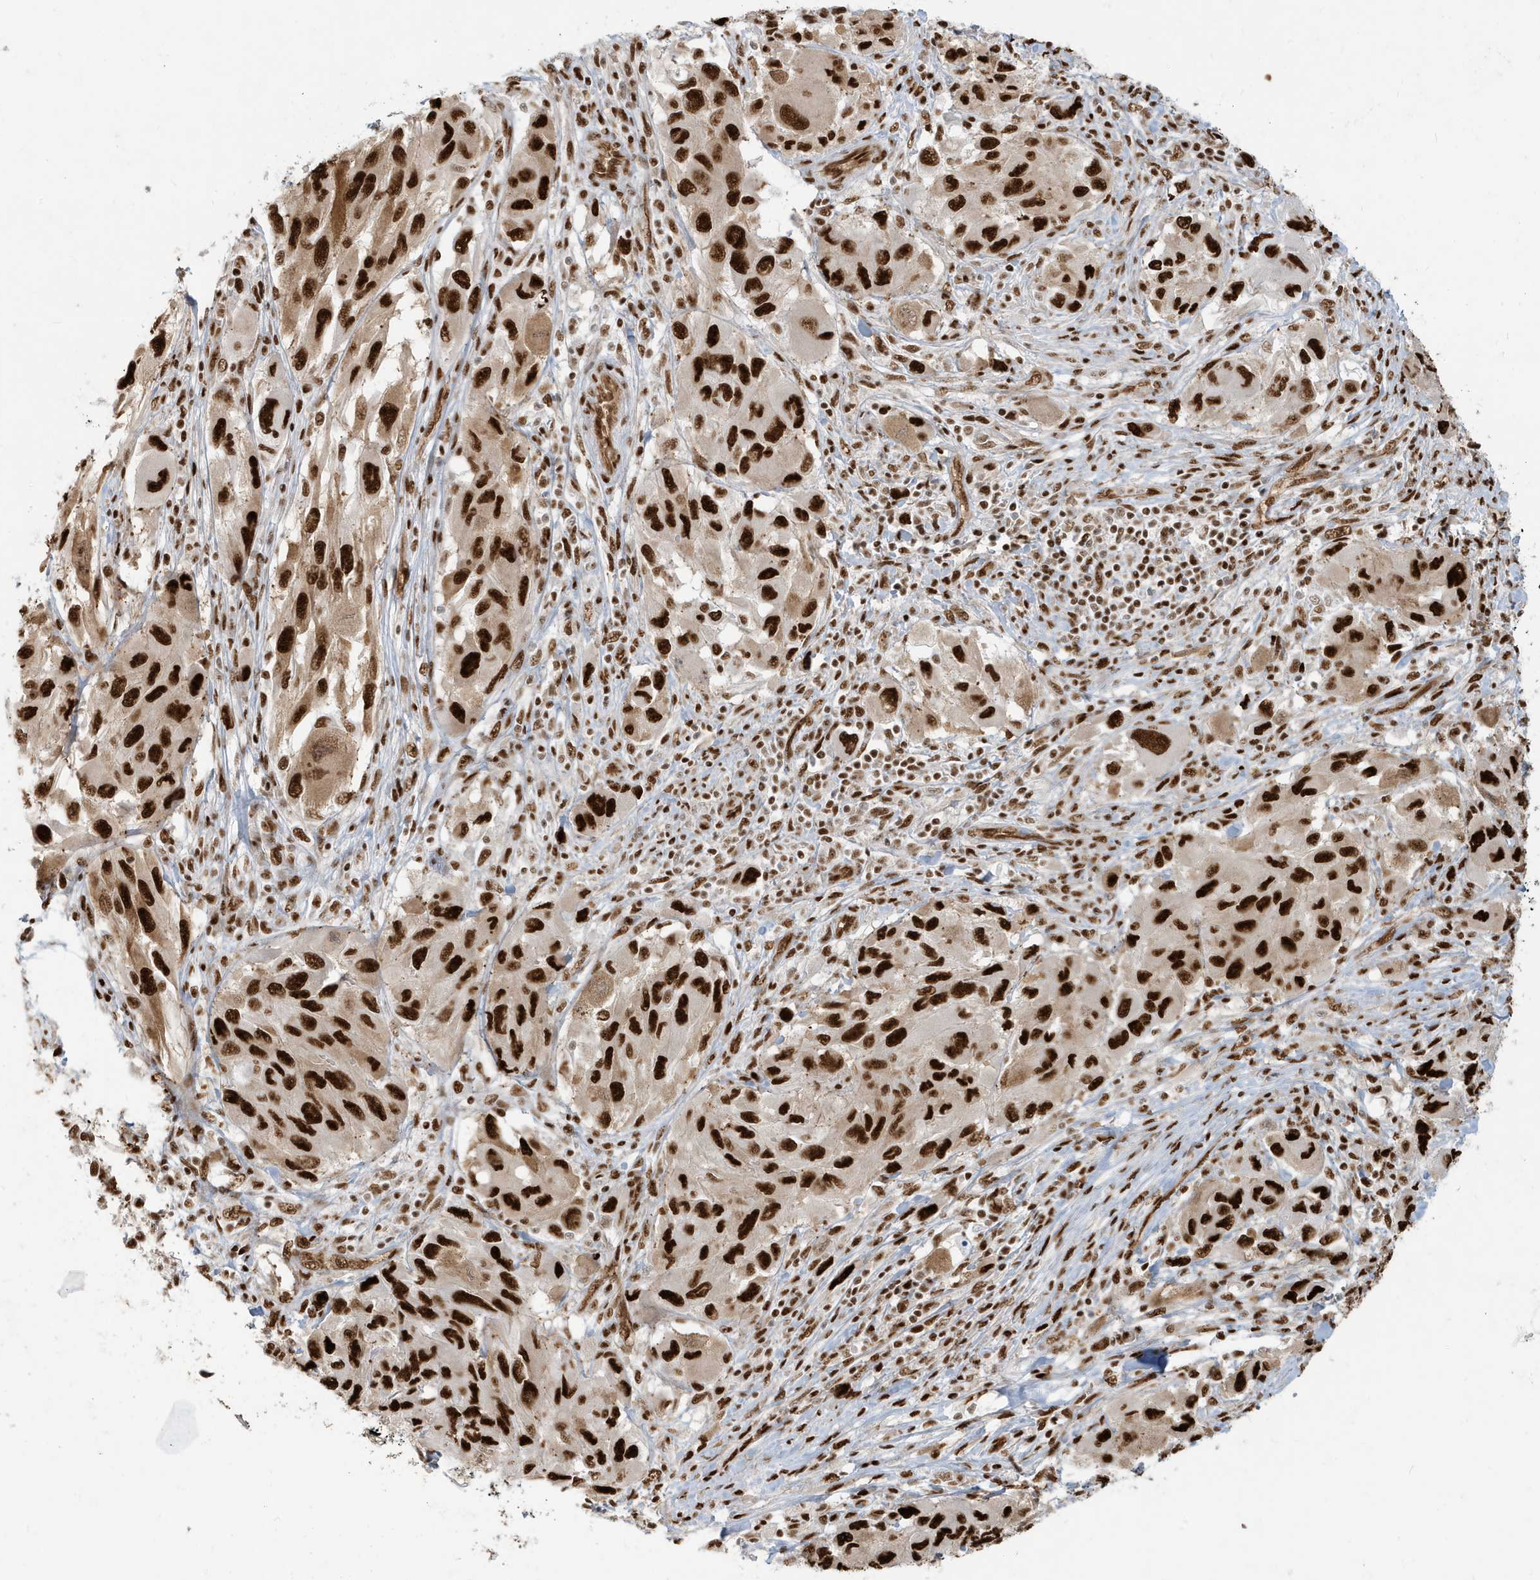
{"staining": {"intensity": "strong", "quantity": ">75%", "location": "nuclear"}, "tissue": "melanoma", "cell_type": "Tumor cells", "image_type": "cancer", "snomed": [{"axis": "morphology", "description": "Malignant melanoma, NOS"}, {"axis": "topography", "description": "Skin"}], "caption": "The micrograph shows a brown stain indicating the presence of a protein in the nuclear of tumor cells in melanoma.", "gene": "CKS2", "patient": {"sex": "female", "age": 91}}